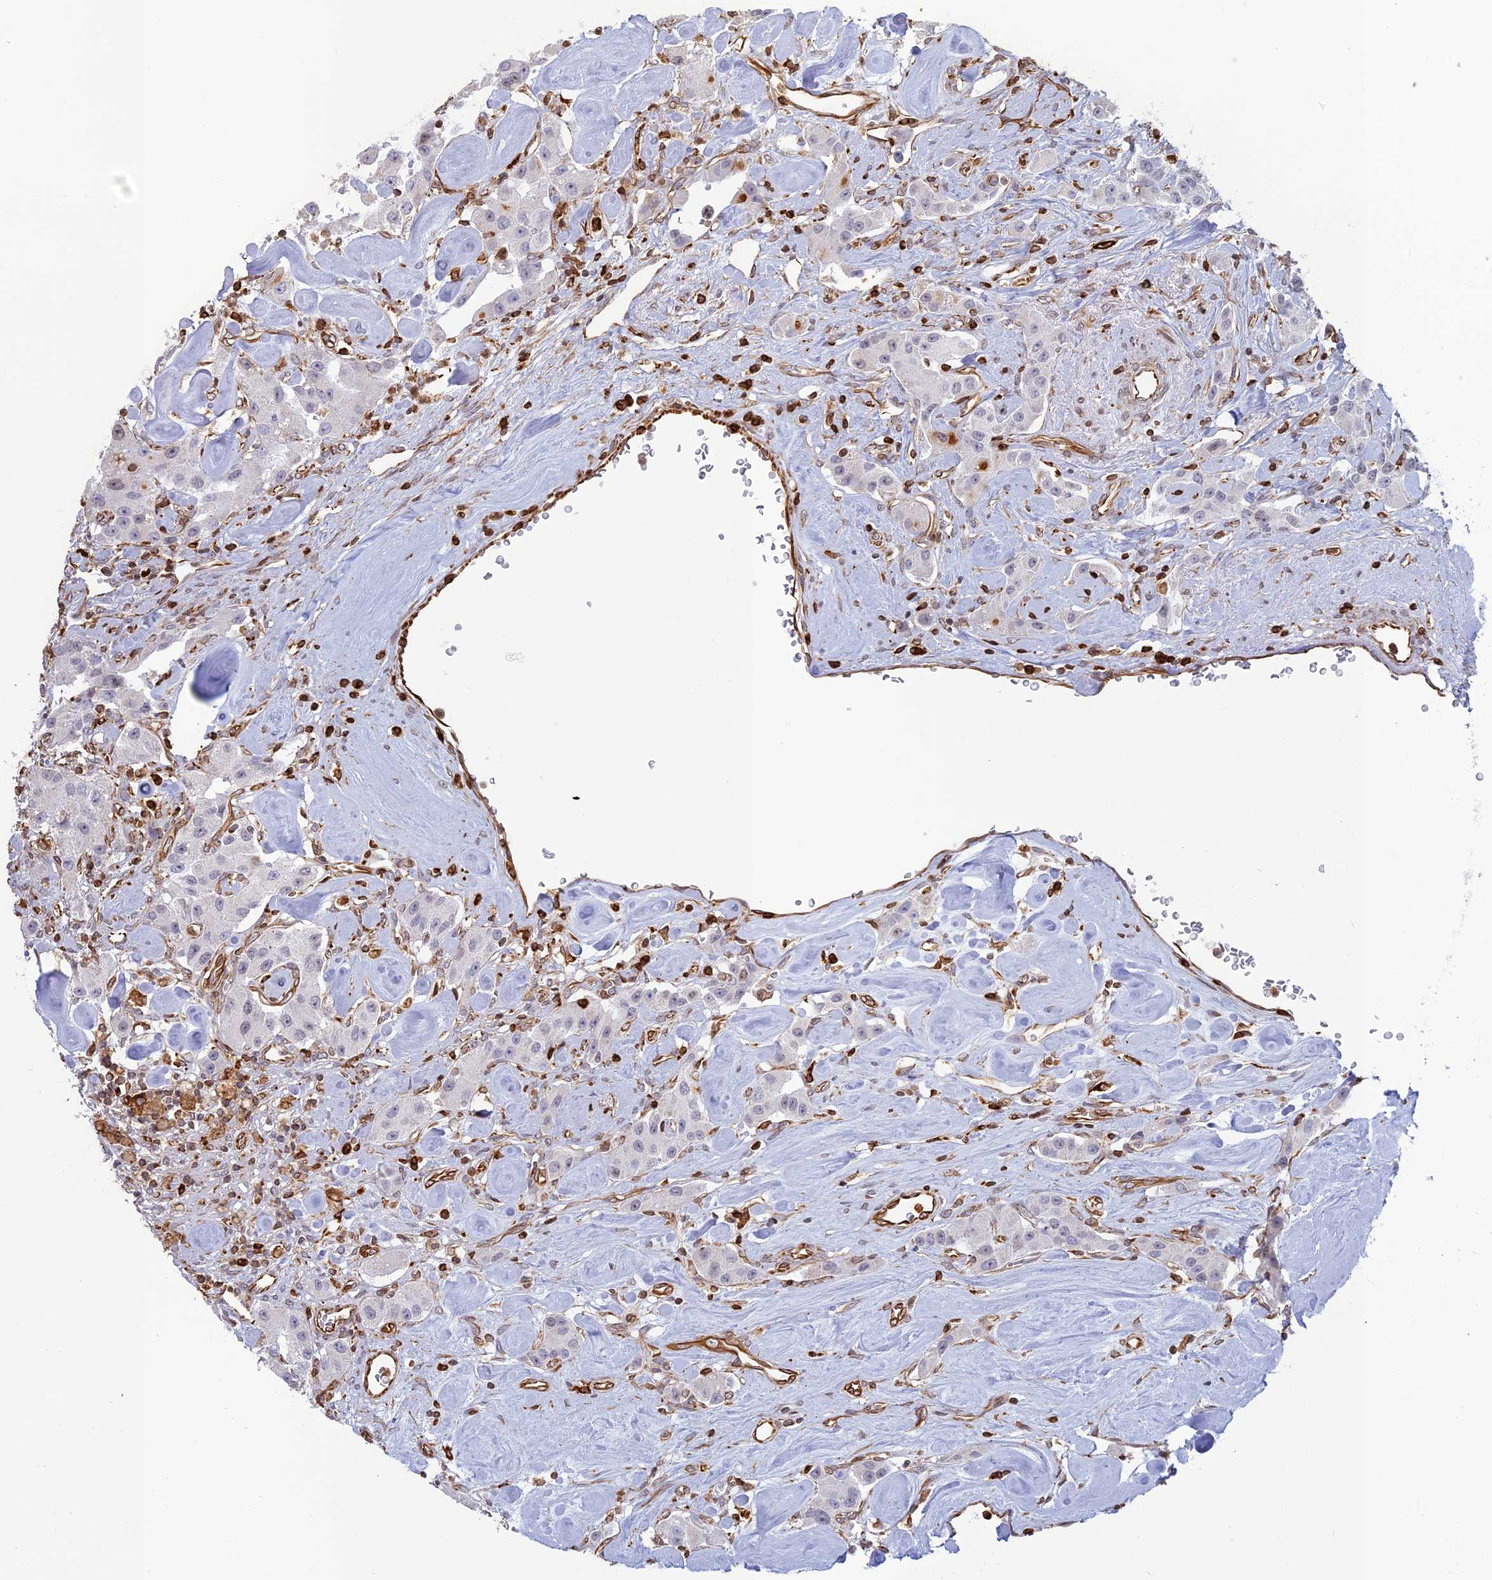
{"staining": {"intensity": "negative", "quantity": "none", "location": "none"}, "tissue": "carcinoid", "cell_type": "Tumor cells", "image_type": "cancer", "snomed": [{"axis": "morphology", "description": "Carcinoid, malignant, NOS"}, {"axis": "topography", "description": "Pancreas"}], "caption": "Immunohistochemistry (IHC) micrograph of carcinoid (malignant) stained for a protein (brown), which reveals no expression in tumor cells. (DAB IHC with hematoxylin counter stain).", "gene": "APOBR", "patient": {"sex": "male", "age": 41}}